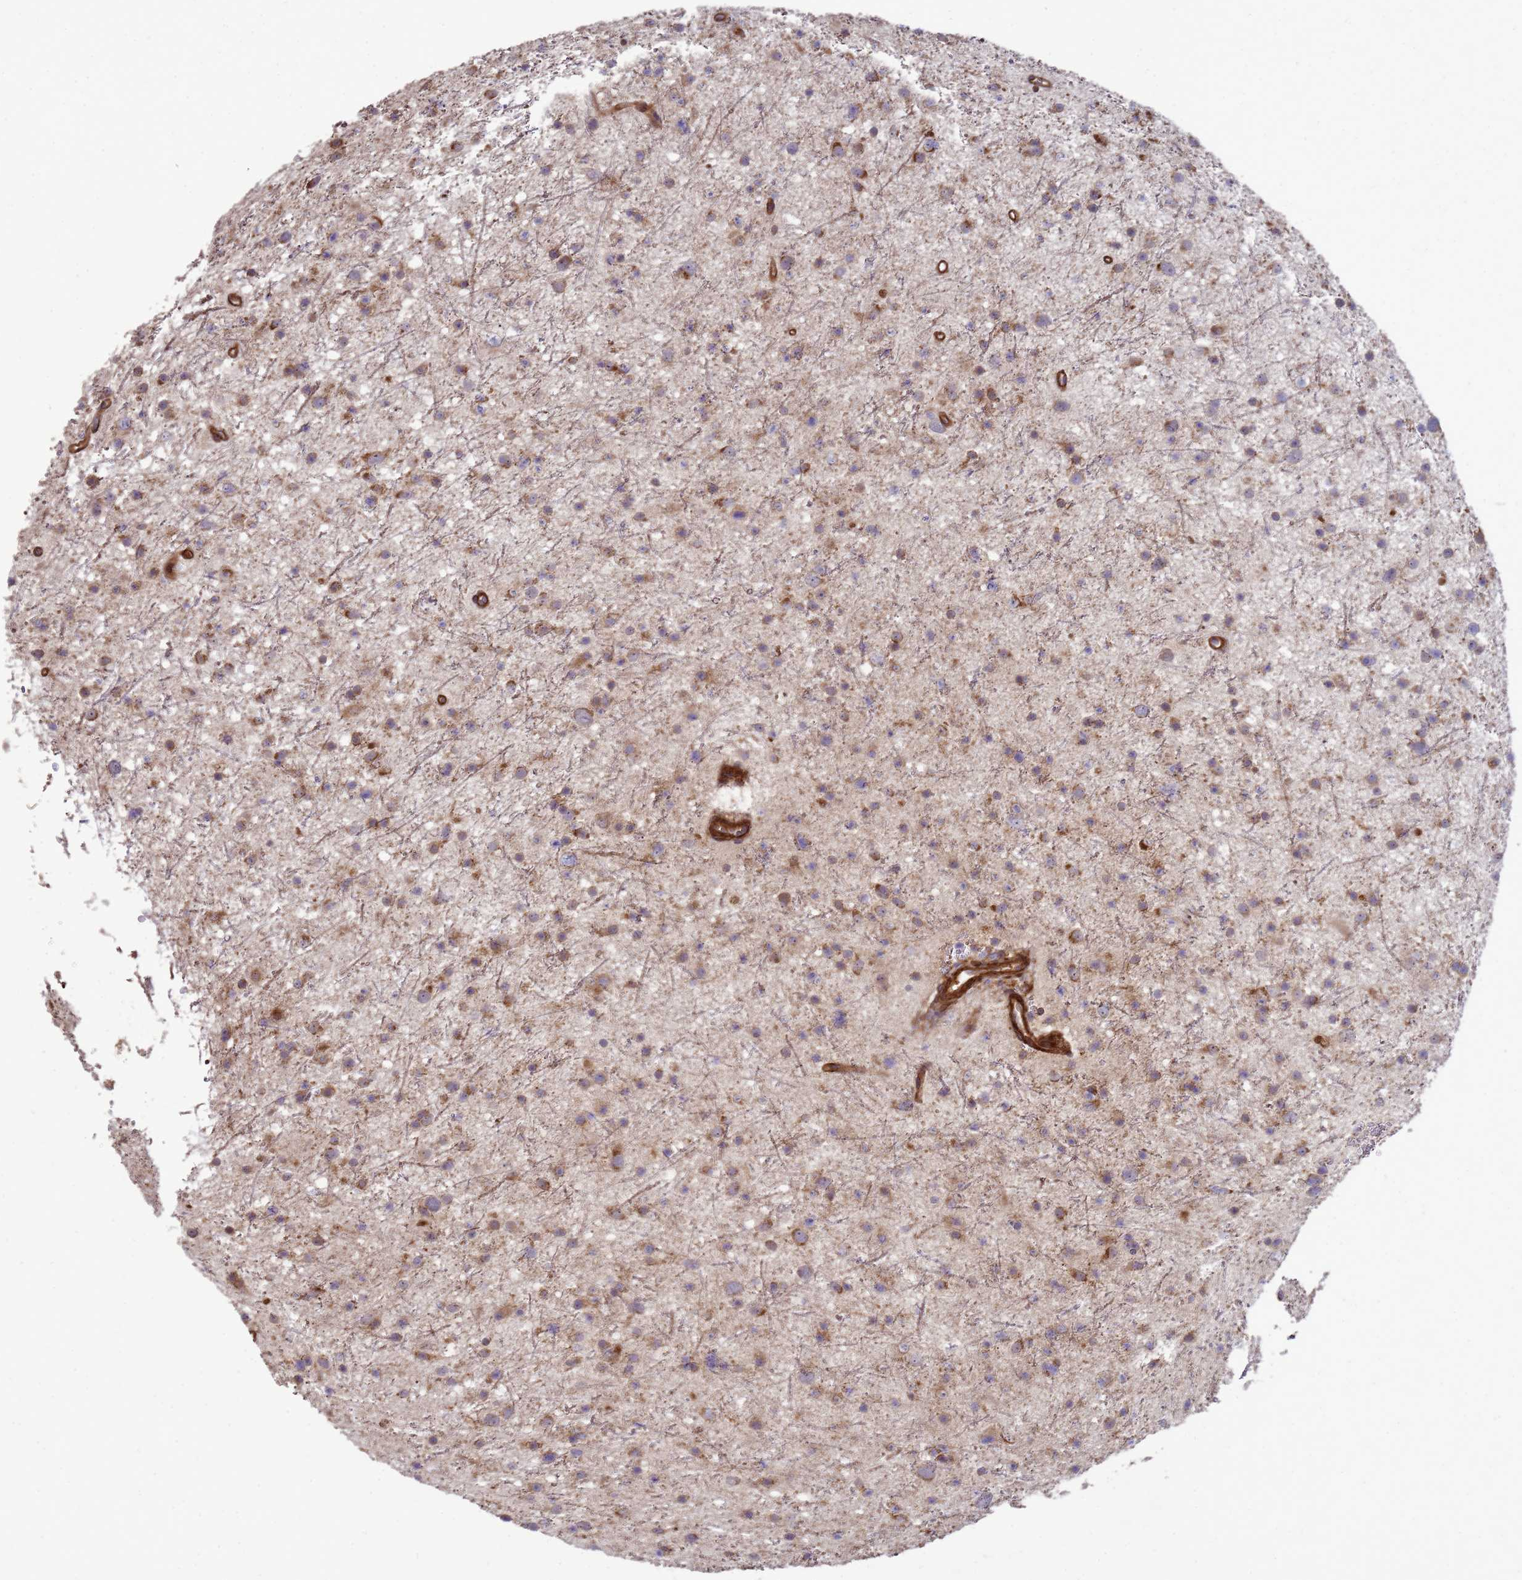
{"staining": {"intensity": "moderate", "quantity": "<25%", "location": "cytoplasmic/membranous"}, "tissue": "glioma", "cell_type": "Tumor cells", "image_type": "cancer", "snomed": [{"axis": "morphology", "description": "Glioma, malignant, Low grade"}, {"axis": "topography", "description": "Cerebral cortex"}], "caption": "Protein expression analysis of malignant low-grade glioma displays moderate cytoplasmic/membranous expression in approximately <25% of tumor cells. (Stains: DAB in brown, nuclei in blue, Microscopy: brightfield microscopy at high magnification).", "gene": "CNOT1", "patient": {"sex": "female", "age": 39}}